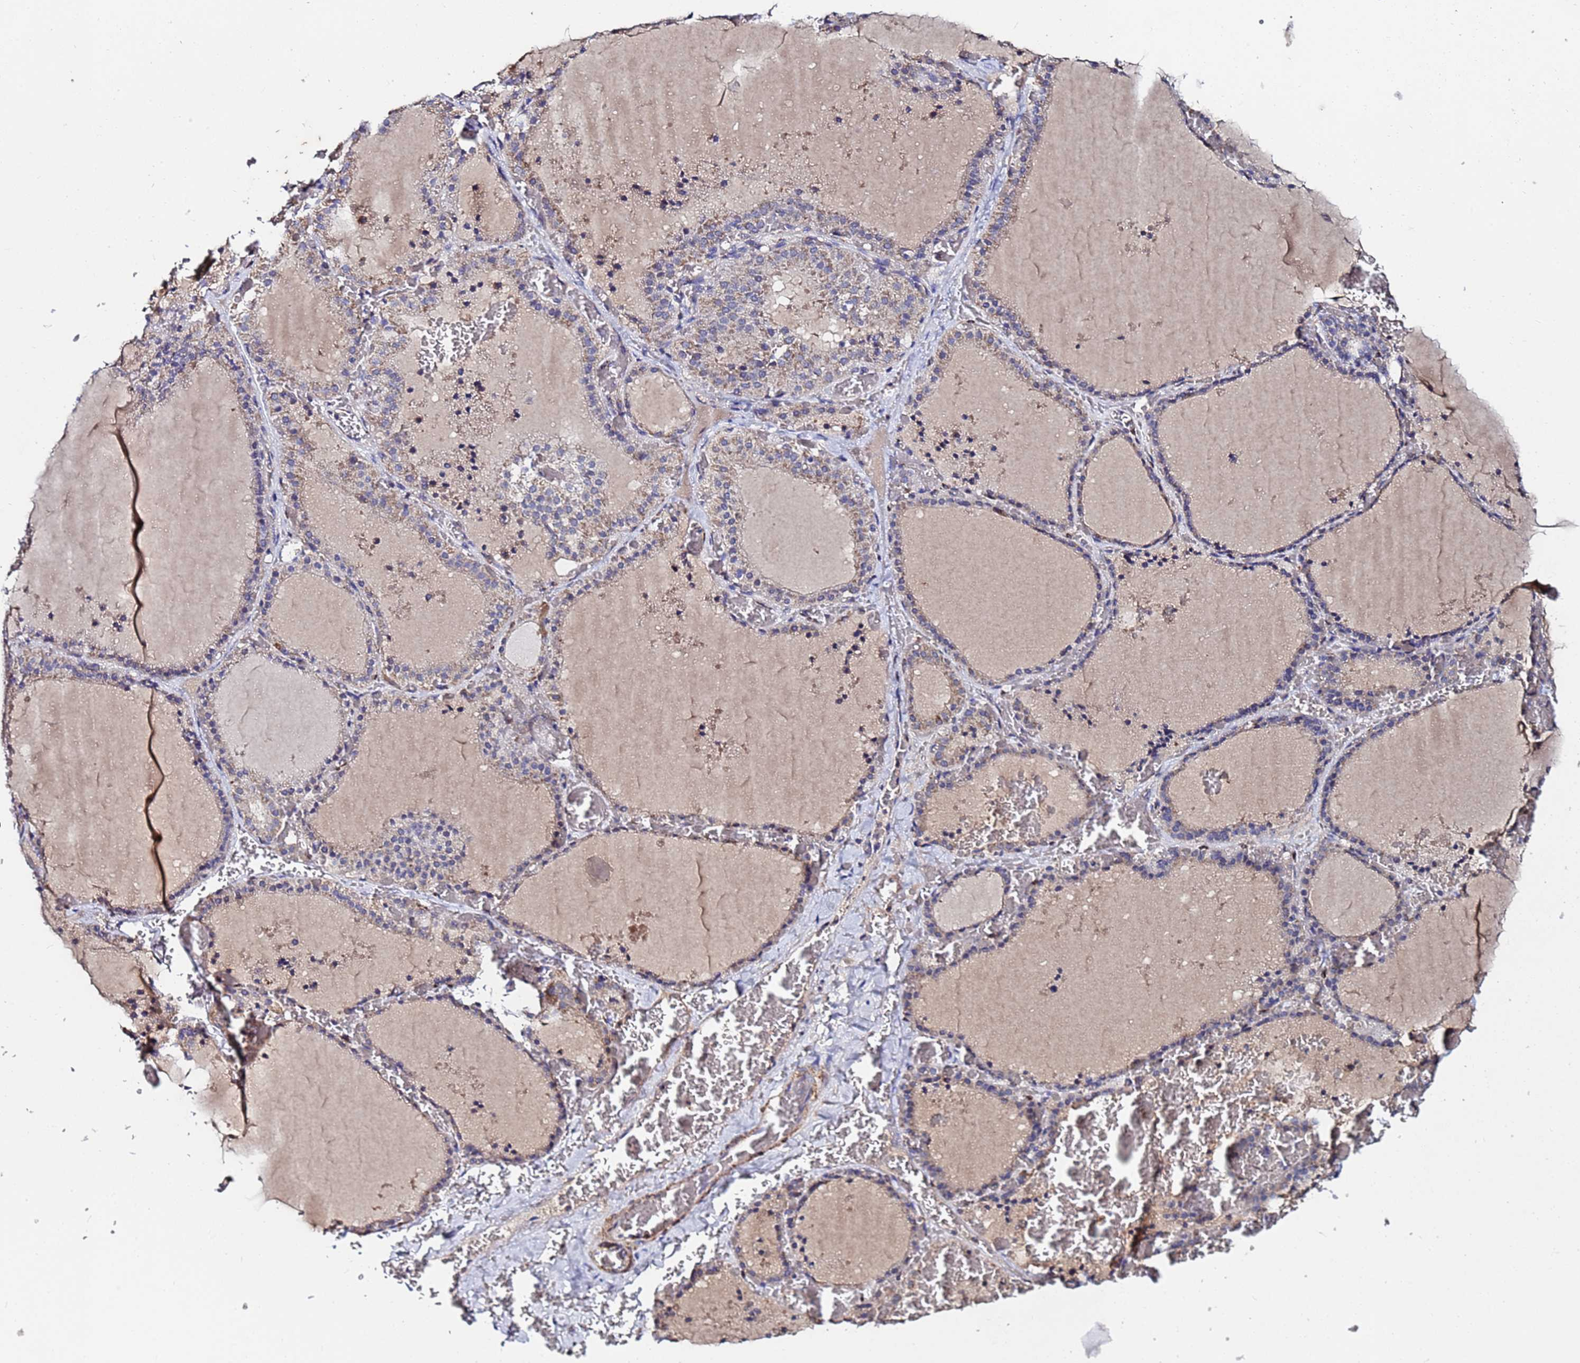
{"staining": {"intensity": "moderate", "quantity": "25%-75%", "location": "cytoplasmic/membranous"}, "tissue": "thyroid gland", "cell_type": "Glandular cells", "image_type": "normal", "snomed": [{"axis": "morphology", "description": "Normal tissue, NOS"}, {"axis": "topography", "description": "Thyroid gland"}], "caption": "IHC staining of normal thyroid gland, which exhibits medium levels of moderate cytoplasmic/membranous positivity in about 25%-75% of glandular cells indicating moderate cytoplasmic/membranous protein positivity. The staining was performed using DAB (brown) for protein detection and nuclei were counterstained in hematoxylin (blue).", "gene": "C5orf34", "patient": {"sex": "female", "age": 39}}